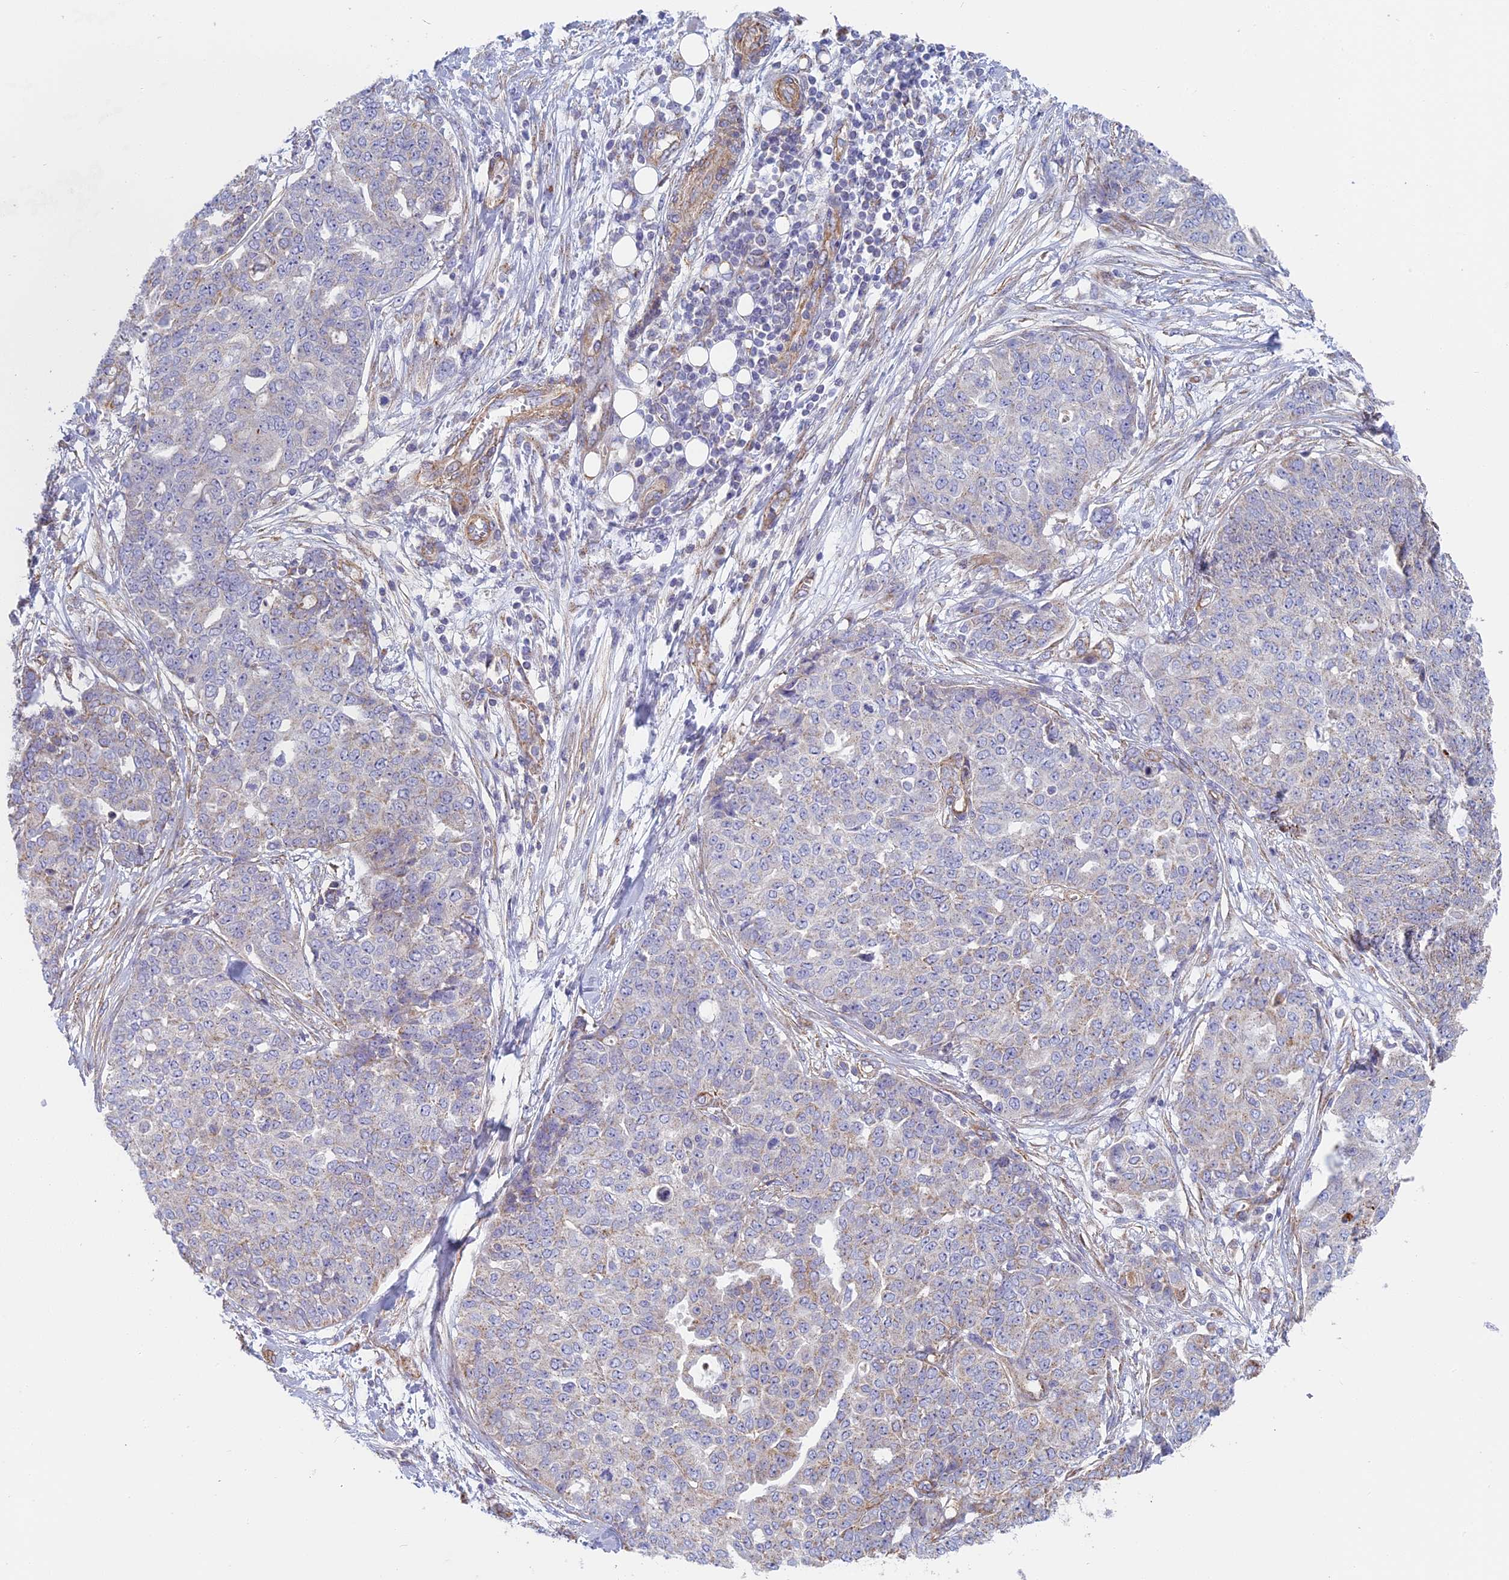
{"staining": {"intensity": "negative", "quantity": "none", "location": "none"}, "tissue": "ovarian cancer", "cell_type": "Tumor cells", "image_type": "cancer", "snomed": [{"axis": "morphology", "description": "Cystadenocarcinoma, serous, NOS"}, {"axis": "topography", "description": "Soft tissue"}, {"axis": "topography", "description": "Ovary"}], "caption": "Tumor cells show no significant positivity in ovarian cancer. (DAB immunohistochemistry, high magnification).", "gene": "DDA1", "patient": {"sex": "female", "age": 57}}